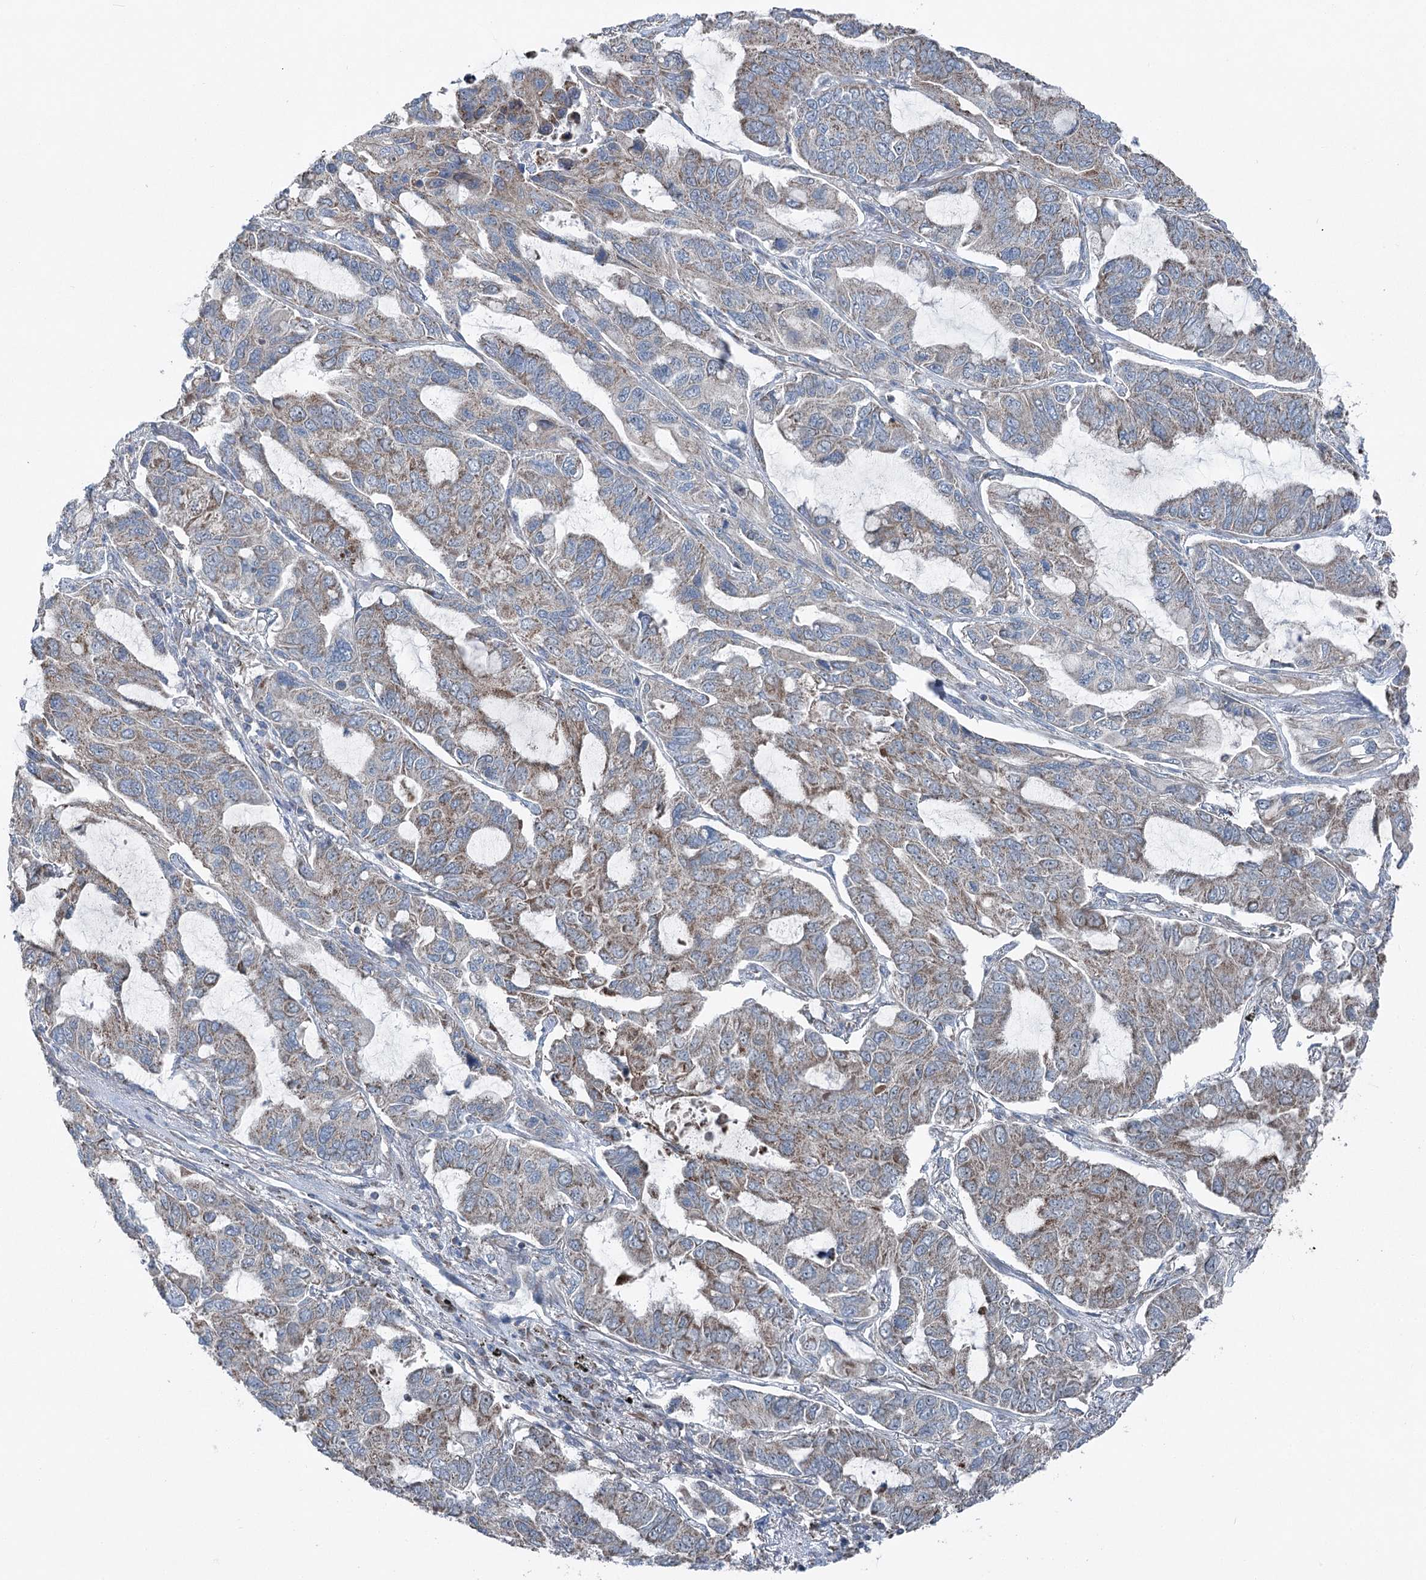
{"staining": {"intensity": "moderate", "quantity": "<25%", "location": "cytoplasmic/membranous"}, "tissue": "lung cancer", "cell_type": "Tumor cells", "image_type": "cancer", "snomed": [{"axis": "morphology", "description": "Adenocarcinoma, NOS"}, {"axis": "topography", "description": "Lung"}], "caption": "Protein staining demonstrates moderate cytoplasmic/membranous expression in approximately <25% of tumor cells in lung adenocarcinoma.", "gene": "UCN3", "patient": {"sex": "male", "age": 64}}